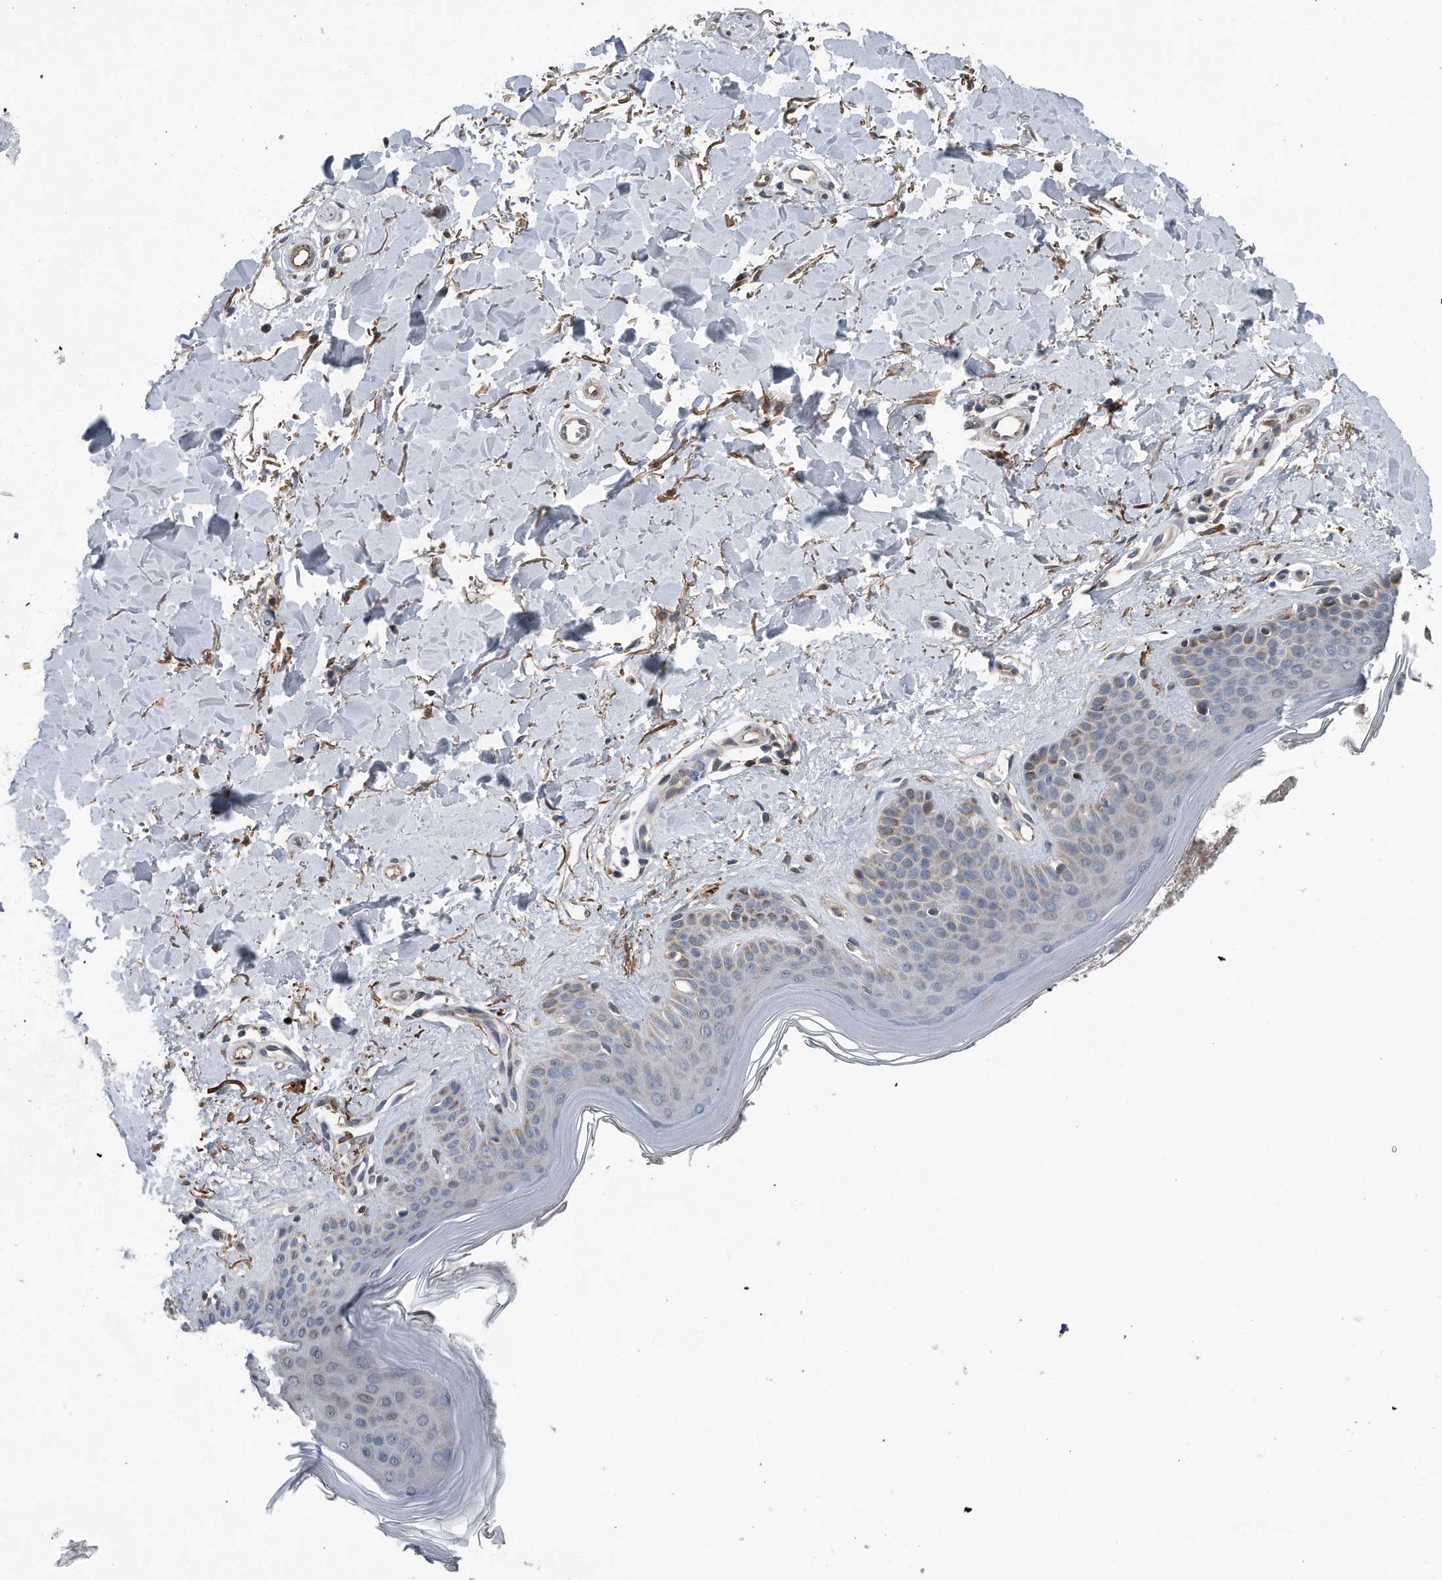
{"staining": {"intensity": "moderate", "quantity": ">75%", "location": "cytoplasmic/membranous"}, "tissue": "skin", "cell_type": "Fibroblasts", "image_type": "normal", "snomed": [{"axis": "morphology", "description": "Normal tissue, NOS"}, {"axis": "topography", "description": "Skin"}], "caption": "An IHC image of normal tissue is shown. Protein staining in brown shows moderate cytoplasmic/membranous positivity in skin within fibroblasts.", "gene": "DST", "patient": {"sex": "female", "age": 64}}